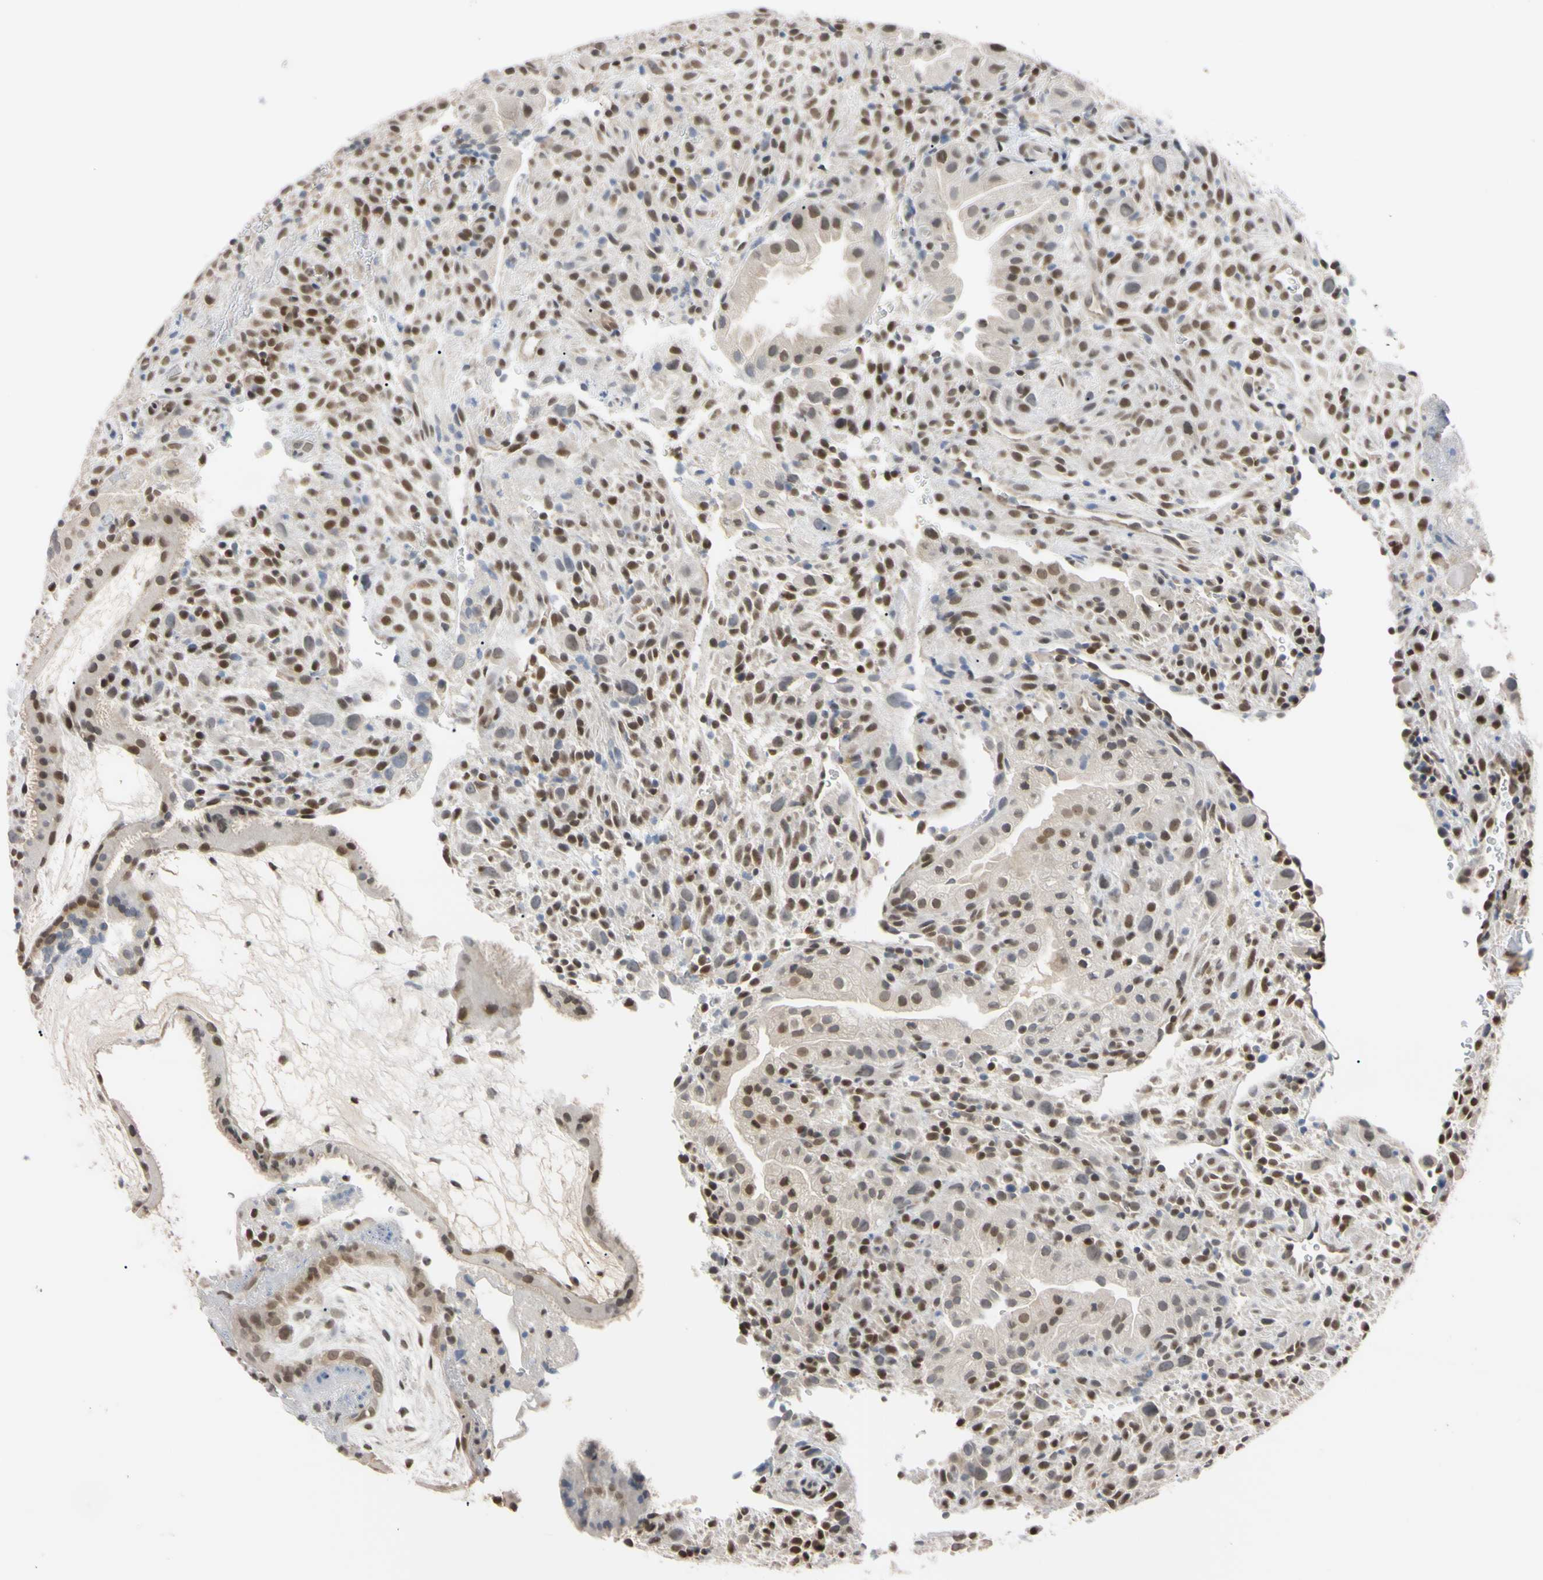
{"staining": {"intensity": "moderate", "quantity": "25%-75%", "location": "nuclear"}, "tissue": "placenta", "cell_type": "Trophoblastic cells", "image_type": "normal", "snomed": [{"axis": "morphology", "description": "Normal tissue, NOS"}, {"axis": "topography", "description": "Placenta"}], "caption": "This histopathology image exhibits immunohistochemistry staining of normal placenta, with medium moderate nuclear expression in approximately 25%-75% of trophoblastic cells.", "gene": "UBE2I", "patient": {"sex": "female", "age": 19}}